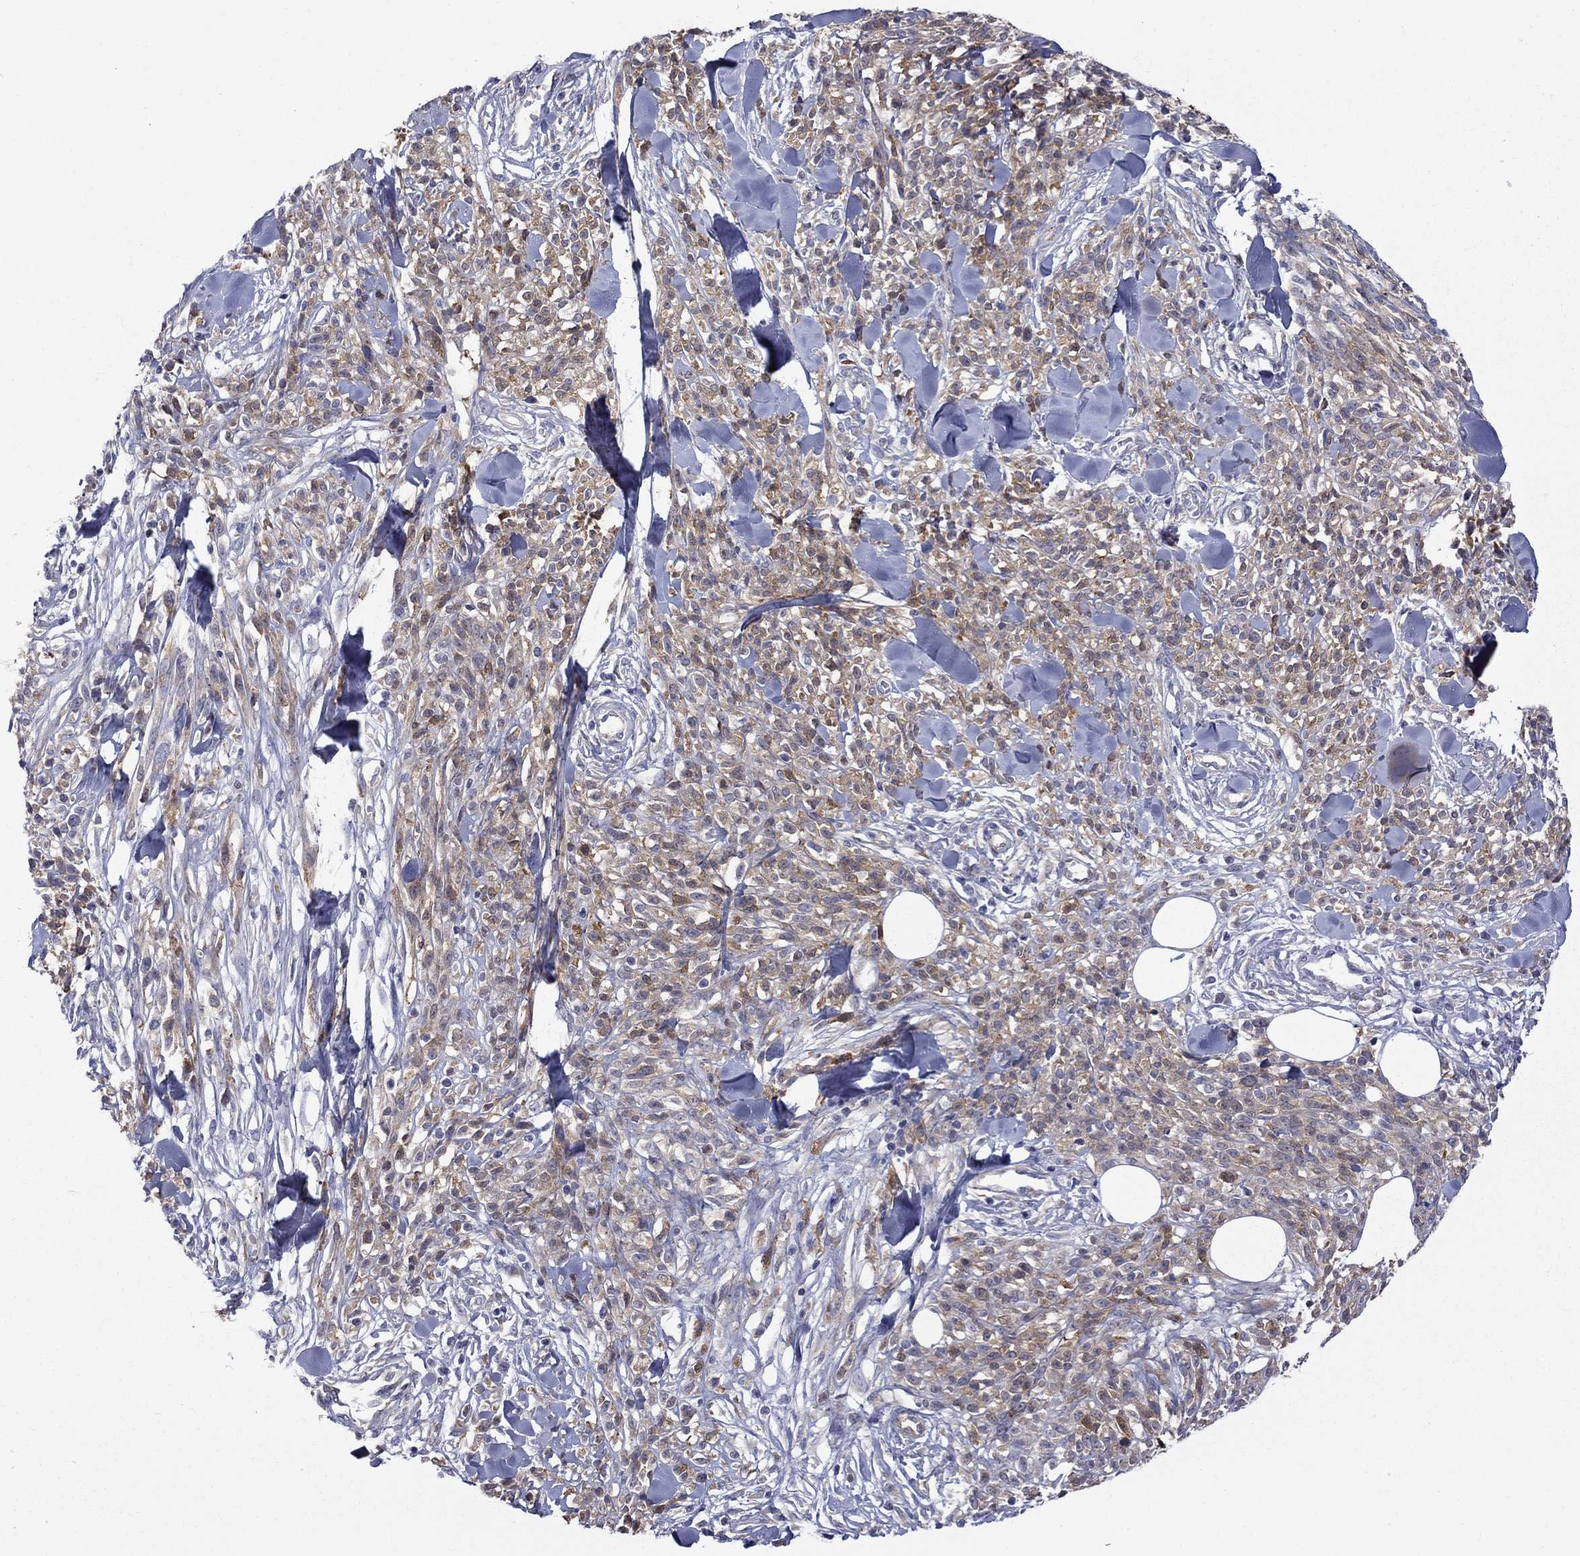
{"staining": {"intensity": "moderate", "quantity": "25%-75%", "location": "cytoplasmic/membranous"}, "tissue": "melanoma", "cell_type": "Tumor cells", "image_type": "cancer", "snomed": [{"axis": "morphology", "description": "Malignant melanoma, NOS"}, {"axis": "topography", "description": "Skin"}, {"axis": "topography", "description": "Skin of trunk"}], "caption": "Melanoma stained for a protein (brown) shows moderate cytoplasmic/membranous positive positivity in about 25%-75% of tumor cells.", "gene": "ASNS", "patient": {"sex": "male", "age": 74}}